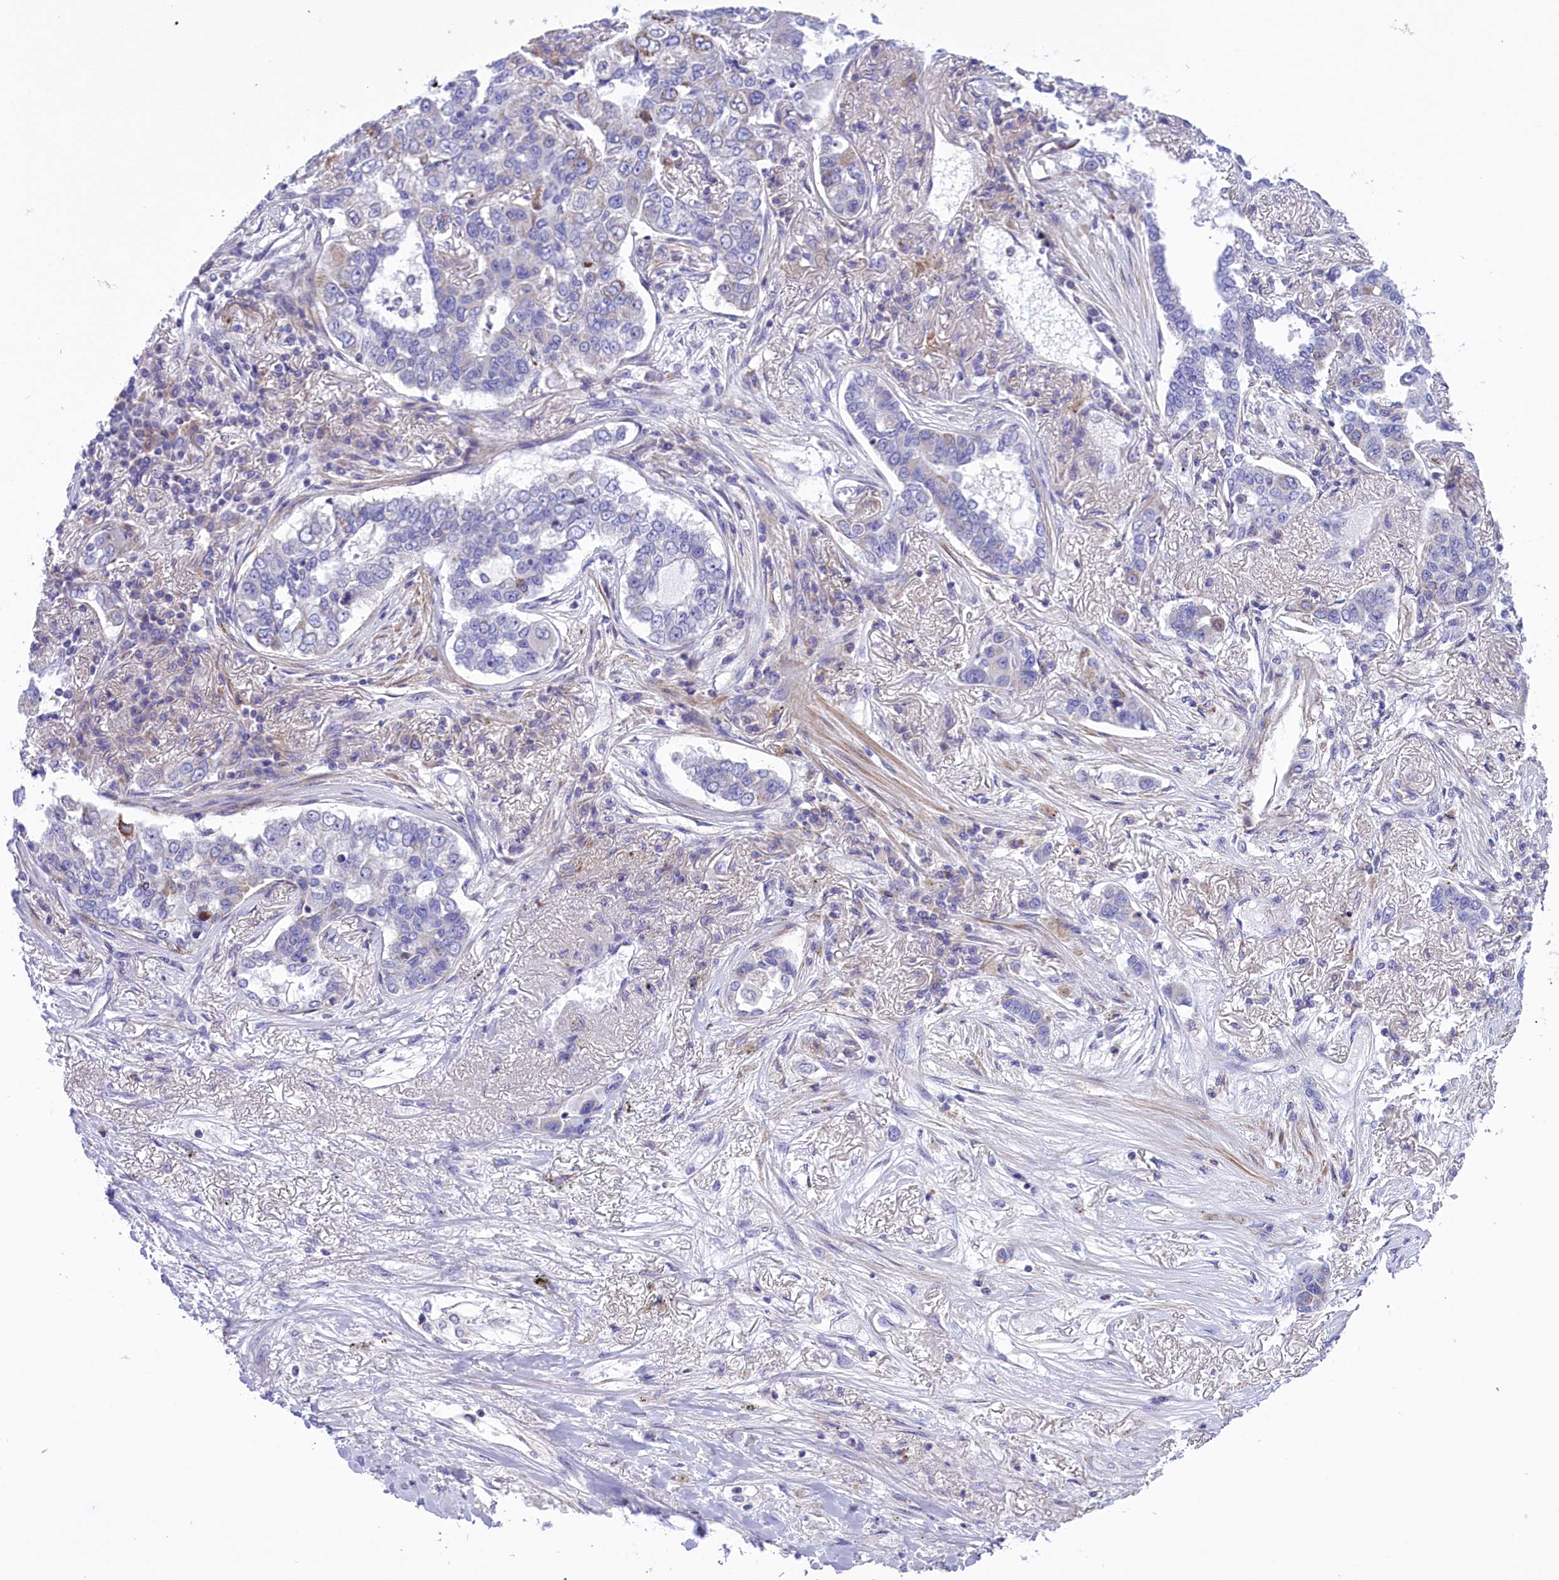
{"staining": {"intensity": "negative", "quantity": "none", "location": "none"}, "tissue": "lung cancer", "cell_type": "Tumor cells", "image_type": "cancer", "snomed": [{"axis": "morphology", "description": "Adenocarcinoma, NOS"}, {"axis": "topography", "description": "Lung"}], "caption": "DAB immunohistochemical staining of human lung adenocarcinoma reveals no significant positivity in tumor cells.", "gene": "CORO7-PAM16", "patient": {"sex": "male", "age": 49}}